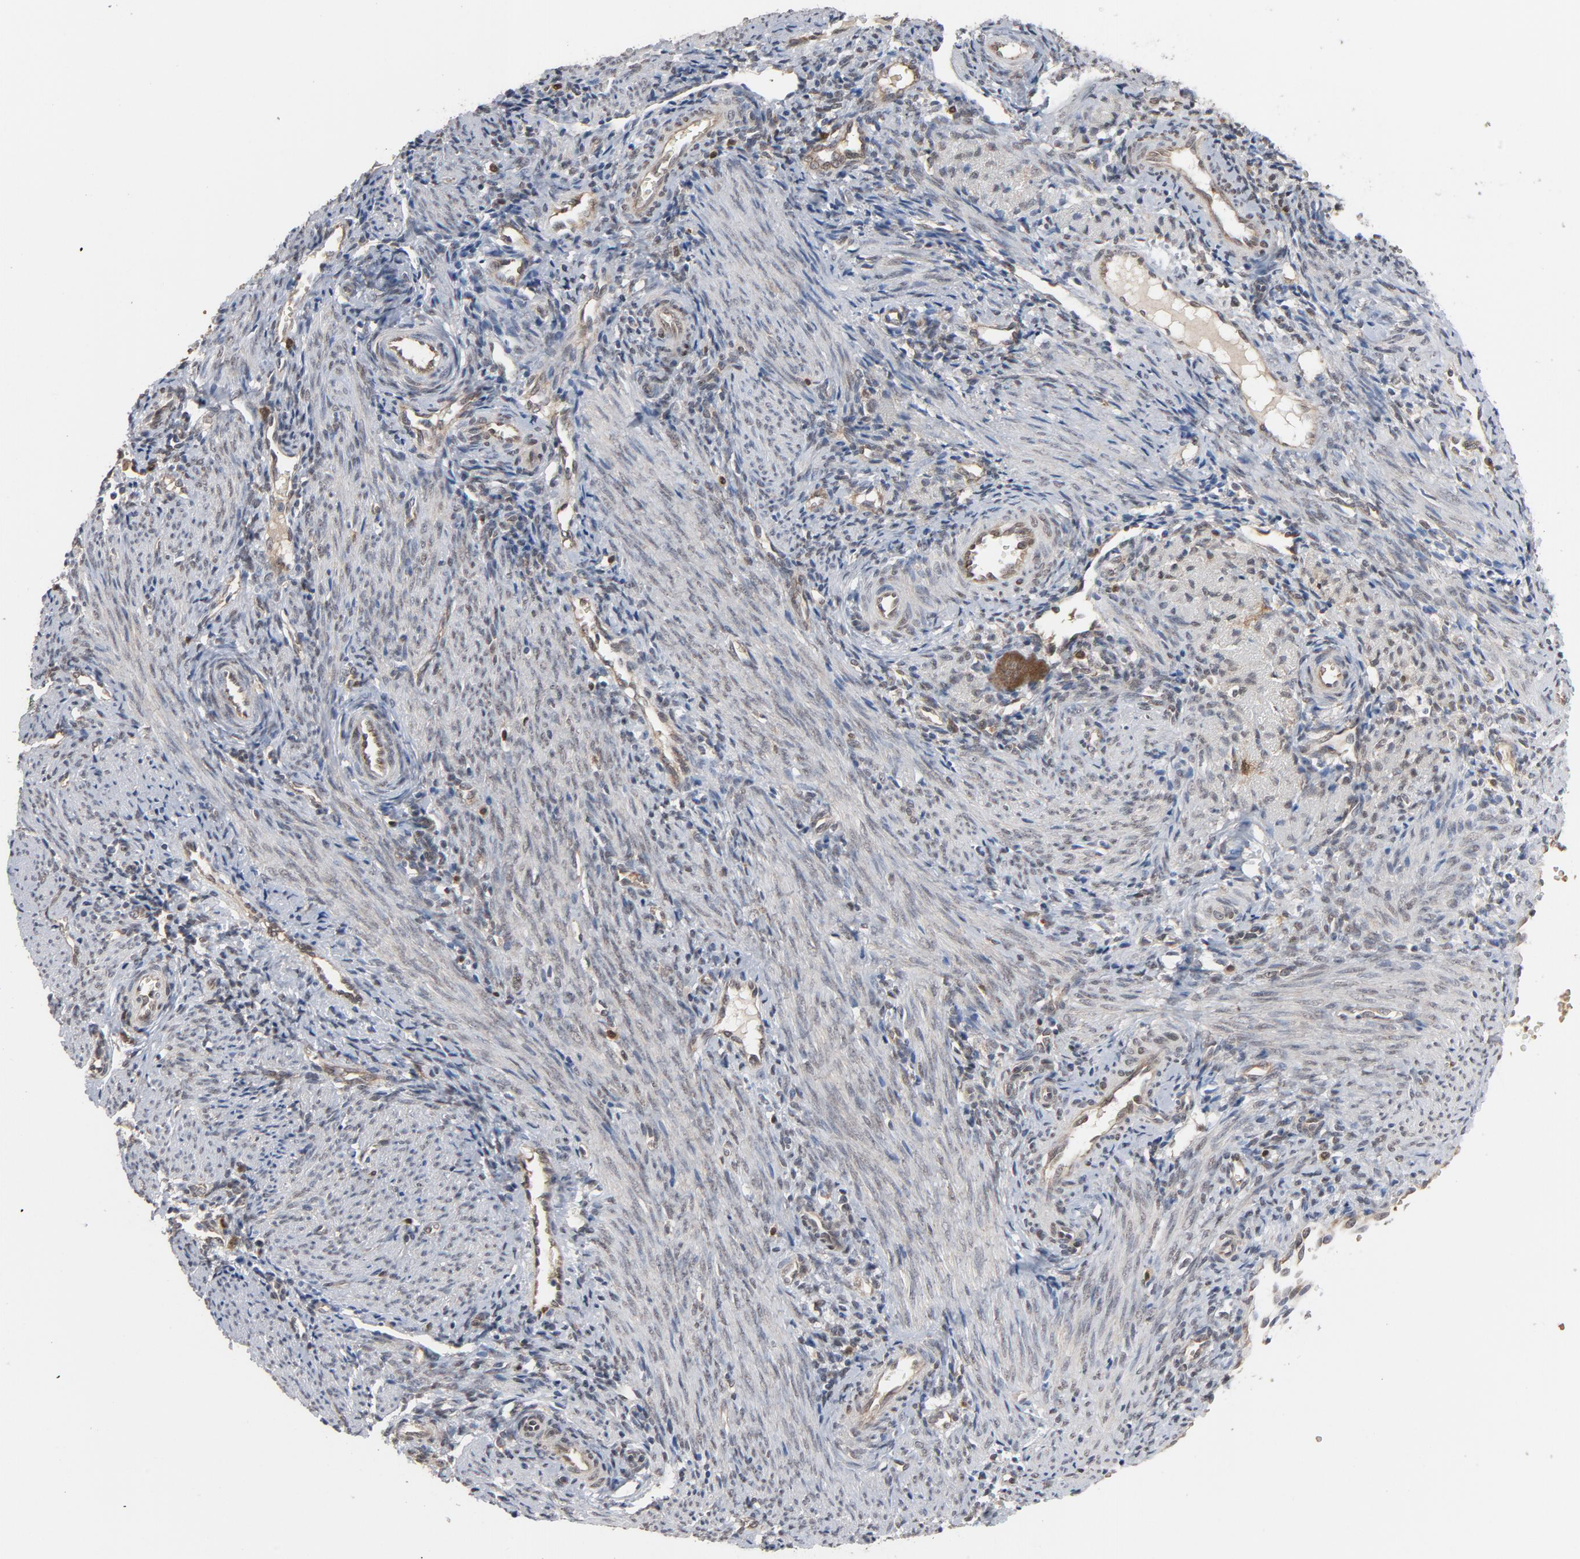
{"staining": {"intensity": "weak", "quantity": "25%-75%", "location": "cytoplasmic/membranous,nuclear"}, "tissue": "endometrium", "cell_type": "Cells in endometrial stroma", "image_type": "normal", "snomed": [{"axis": "morphology", "description": "Normal tissue, NOS"}, {"axis": "topography", "description": "Uterus"}, {"axis": "topography", "description": "Endometrium"}], "caption": "A high-resolution histopathology image shows immunohistochemistry (IHC) staining of normal endometrium, which displays weak cytoplasmic/membranous,nuclear expression in about 25%-75% of cells in endometrial stroma.", "gene": "PRDX1", "patient": {"sex": "female", "age": 33}}